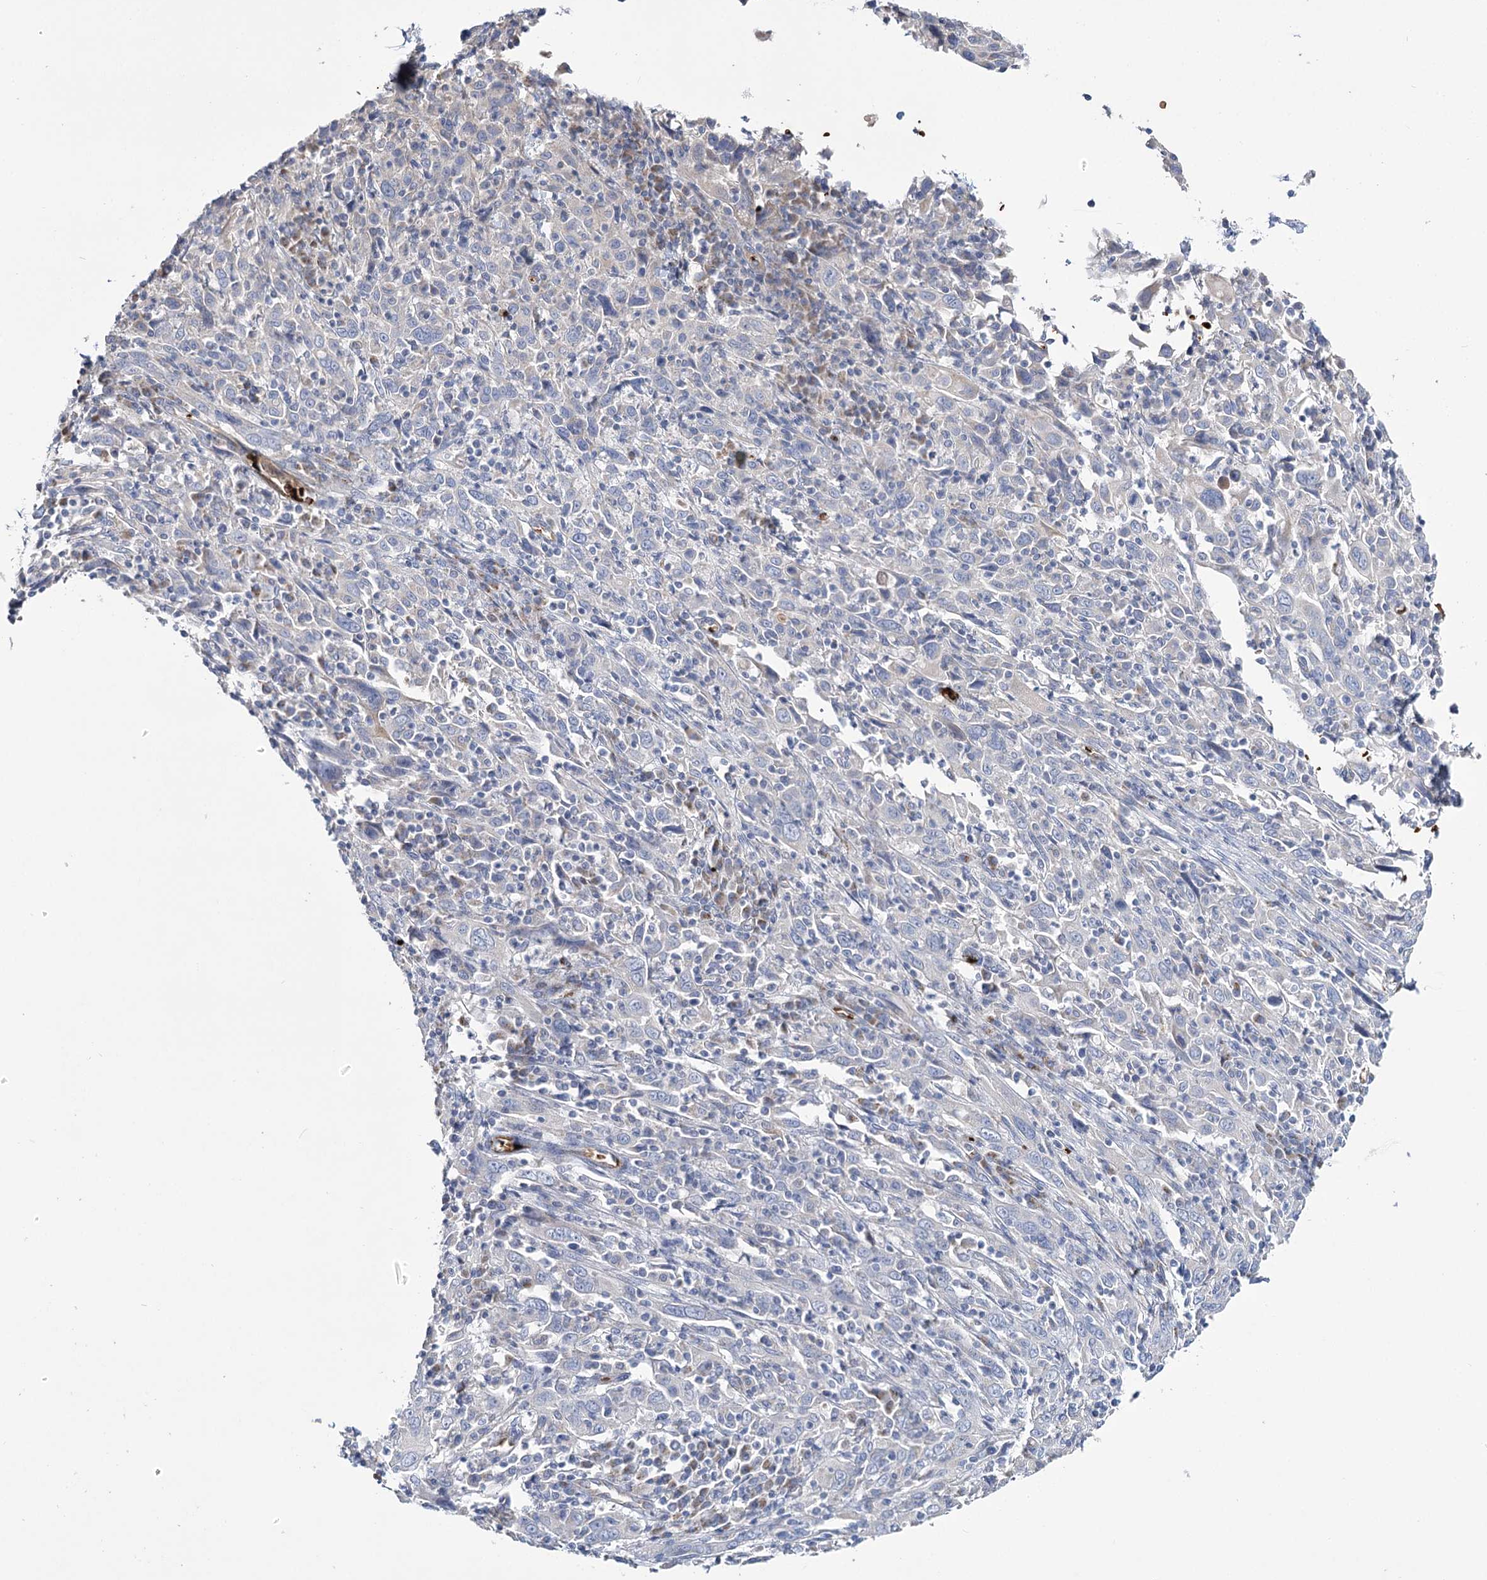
{"staining": {"intensity": "negative", "quantity": "none", "location": "none"}, "tissue": "cervical cancer", "cell_type": "Tumor cells", "image_type": "cancer", "snomed": [{"axis": "morphology", "description": "Squamous cell carcinoma, NOS"}, {"axis": "topography", "description": "Cervix"}], "caption": "This is an immunohistochemistry image of human cervical cancer (squamous cell carcinoma). There is no positivity in tumor cells.", "gene": "GBF1", "patient": {"sex": "female", "age": 46}}